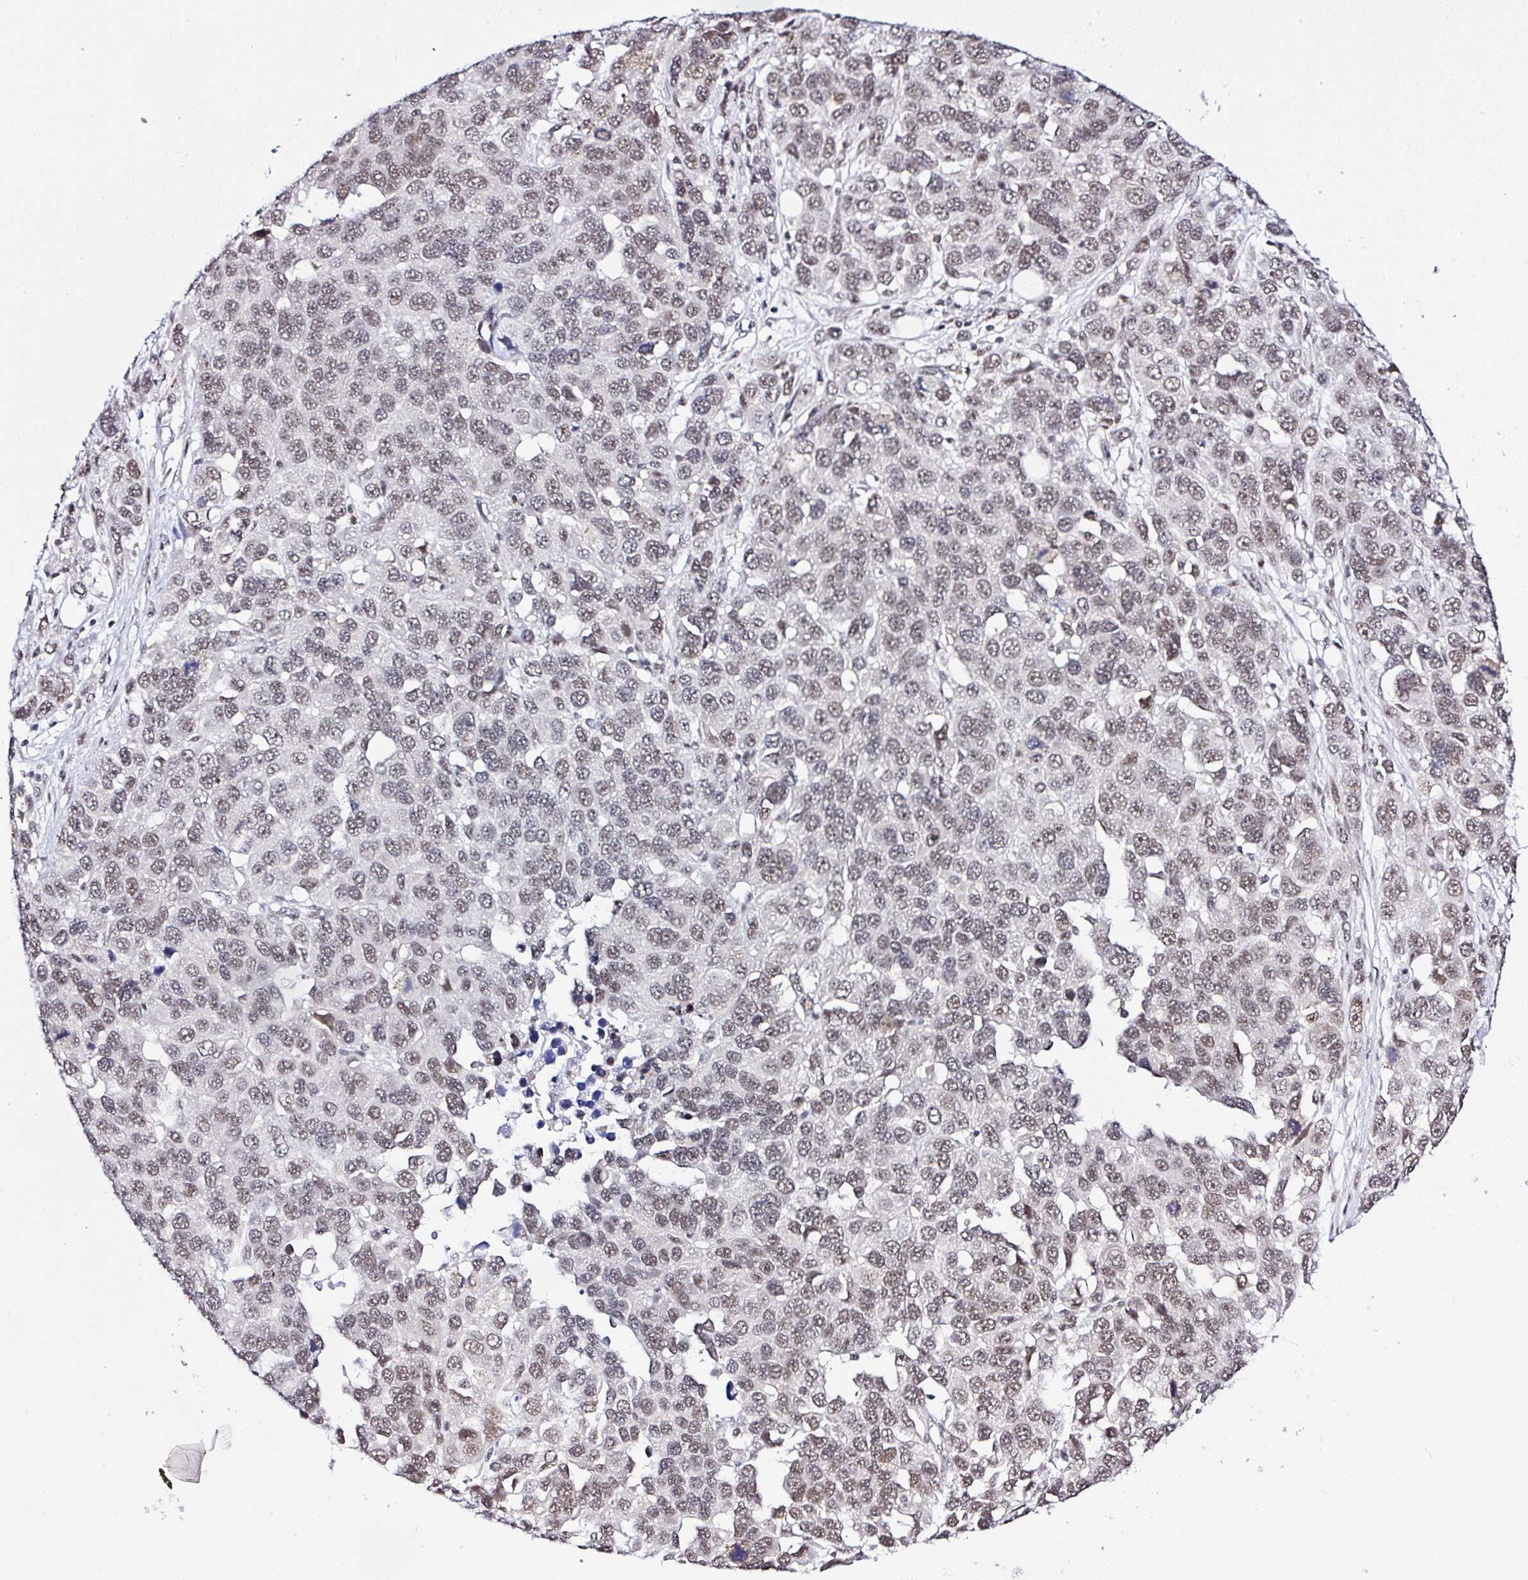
{"staining": {"intensity": "moderate", "quantity": "25%-75%", "location": "nuclear"}, "tissue": "ovarian cancer", "cell_type": "Tumor cells", "image_type": "cancer", "snomed": [{"axis": "morphology", "description": "Cystadenocarcinoma, serous, NOS"}, {"axis": "topography", "description": "Ovary"}], "caption": "This histopathology image reveals ovarian cancer stained with immunohistochemistry to label a protein in brown. The nuclear of tumor cells show moderate positivity for the protein. Nuclei are counter-stained blue.", "gene": "PTPN2", "patient": {"sex": "female", "age": 76}}